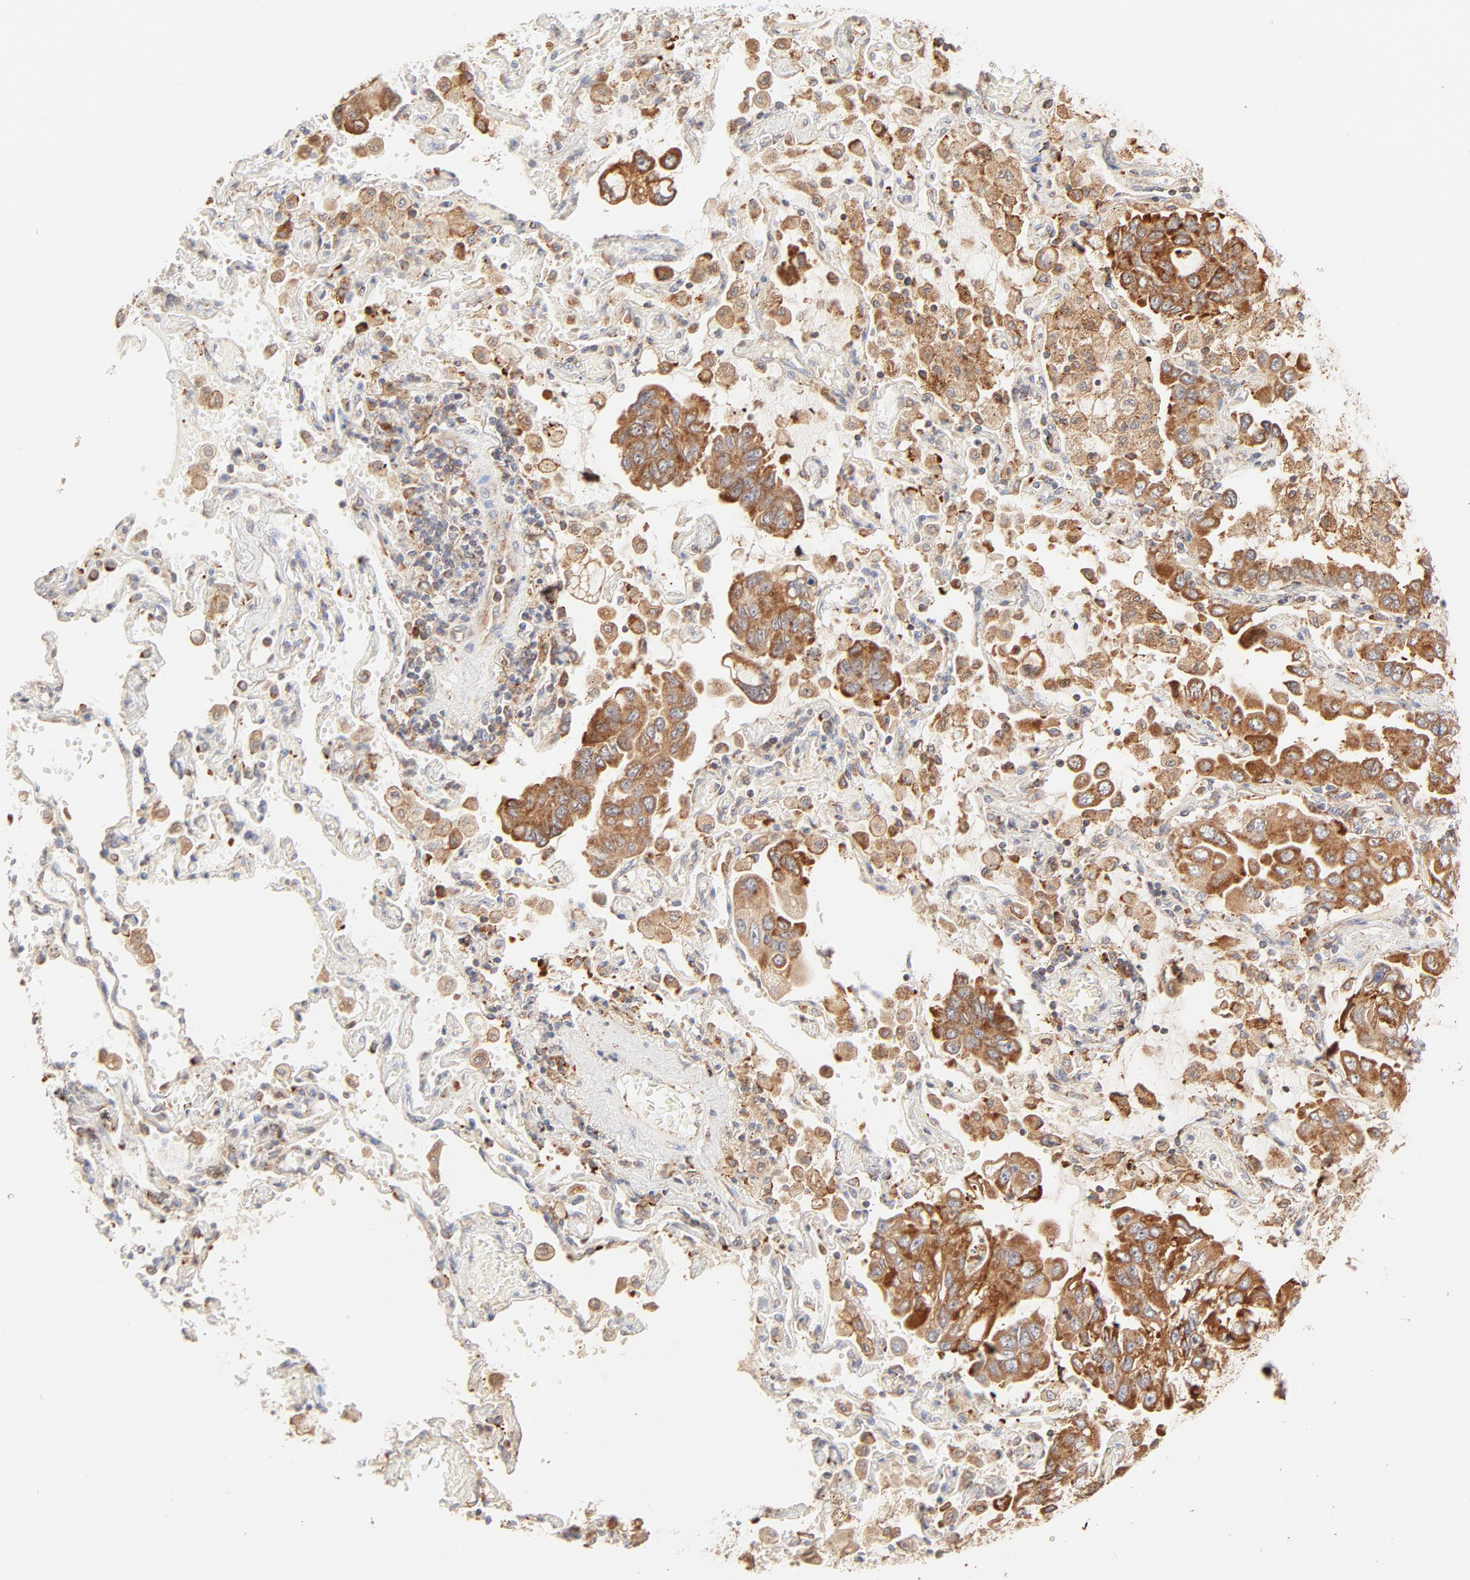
{"staining": {"intensity": "strong", "quantity": ">75%", "location": "cytoplasmic/membranous"}, "tissue": "lung cancer", "cell_type": "Tumor cells", "image_type": "cancer", "snomed": [{"axis": "morphology", "description": "Adenocarcinoma, NOS"}, {"axis": "topography", "description": "Lung"}], "caption": "Immunohistochemical staining of human lung adenocarcinoma exhibits high levels of strong cytoplasmic/membranous positivity in approximately >75% of tumor cells.", "gene": "PARP12", "patient": {"sex": "male", "age": 64}}